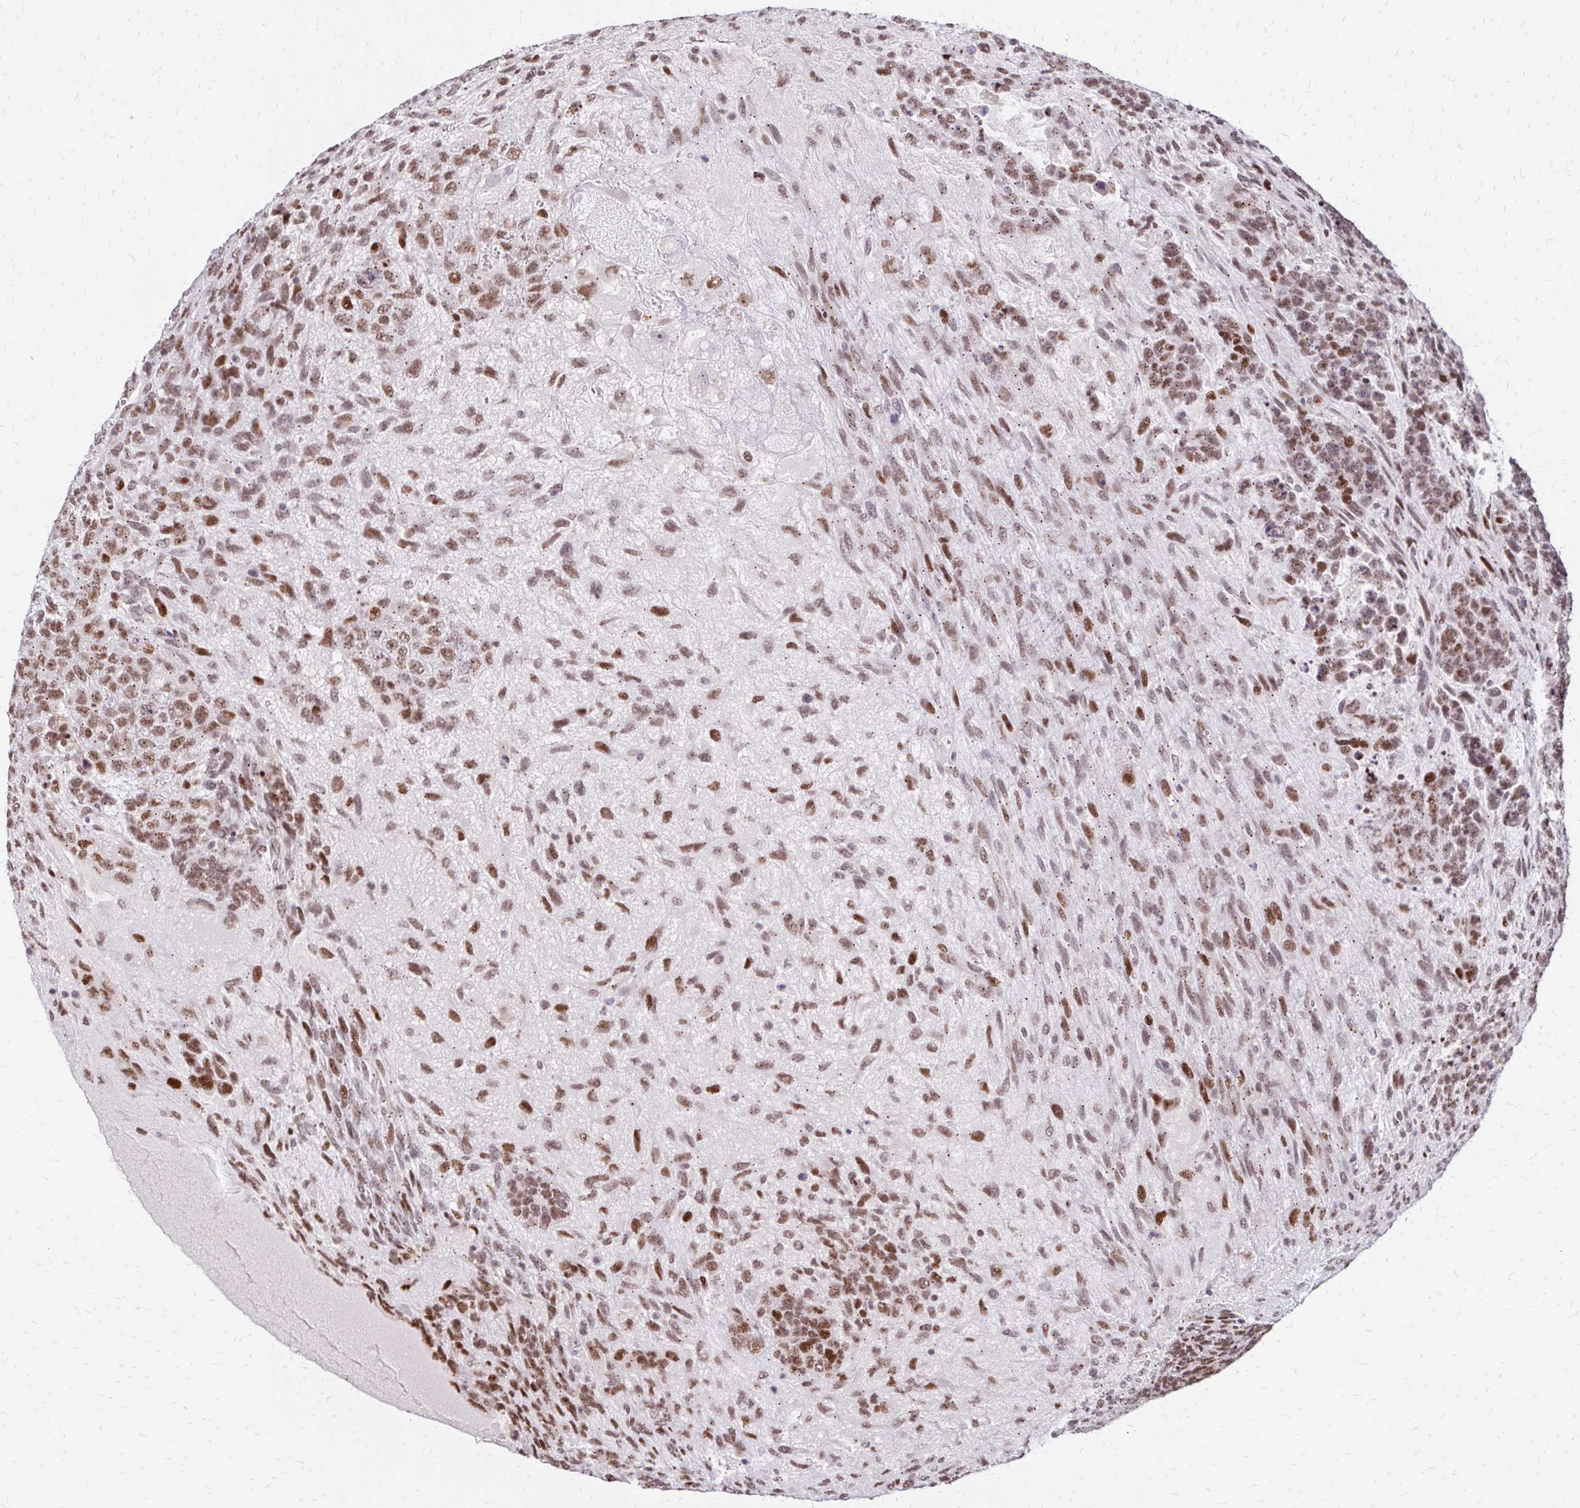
{"staining": {"intensity": "moderate", "quantity": ">75%", "location": "nuclear"}, "tissue": "testis cancer", "cell_type": "Tumor cells", "image_type": "cancer", "snomed": [{"axis": "morphology", "description": "Normal tissue, NOS"}, {"axis": "morphology", "description": "Carcinoma, Embryonal, NOS"}, {"axis": "topography", "description": "Testis"}, {"axis": "topography", "description": "Epididymis"}], "caption": "IHC (DAB) staining of testis embryonal carcinoma demonstrates moderate nuclear protein positivity in approximately >75% of tumor cells.", "gene": "TOB1", "patient": {"sex": "male", "age": 23}}